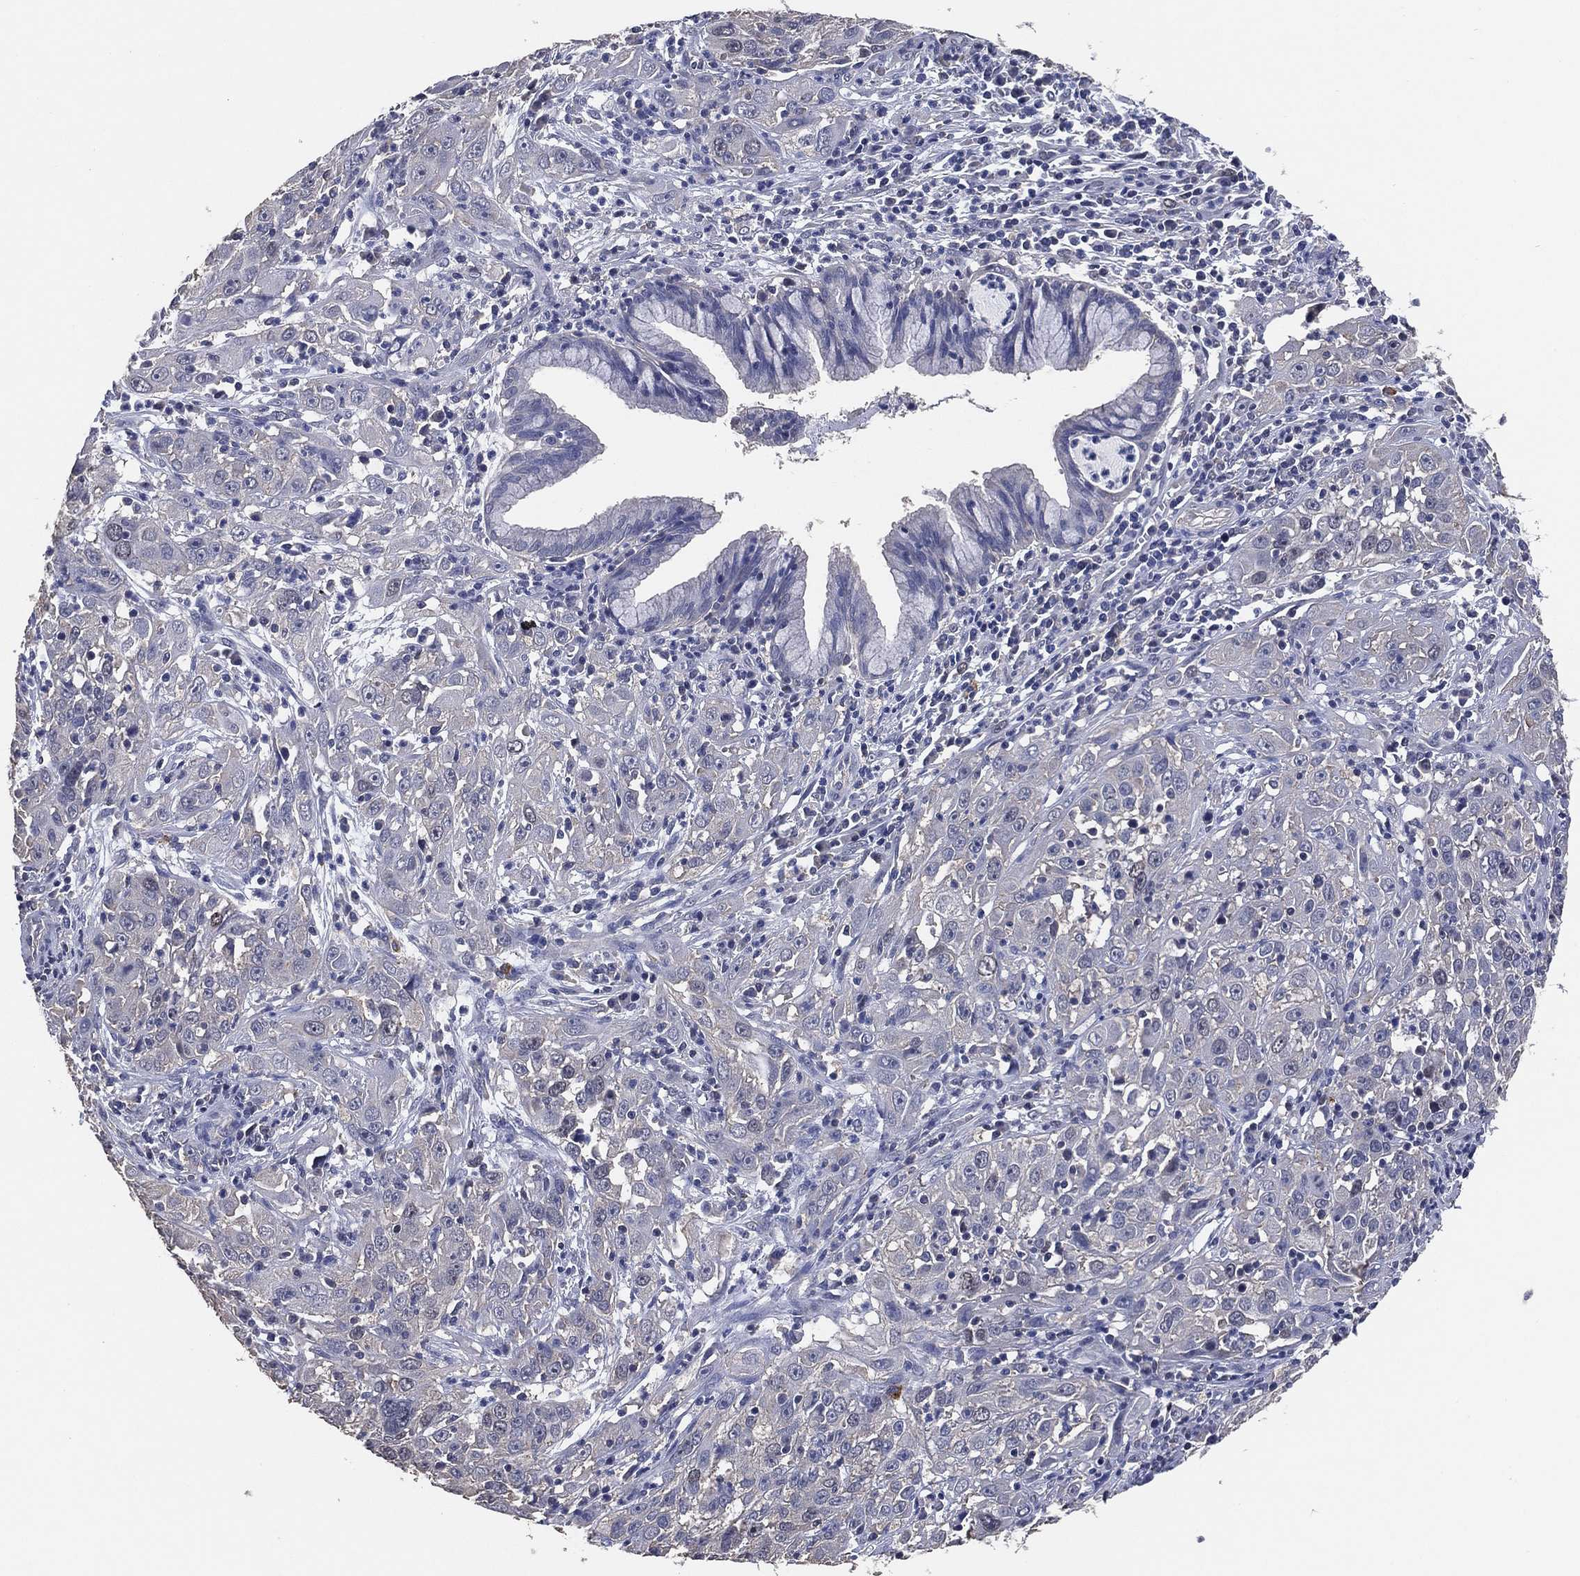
{"staining": {"intensity": "negative", "quantity": "none", "location": "none"}, "tissue": "cervical cancer", "cell_type": "Tumor cells", "image_type": "cancer", "snomed": [{"axis": "morphology", "description": "Squamous cell carcinoma, NOS"}, {"axis": "topography", "description": "Cervix"}], "caption": "Tumor cells show no significant protein expression in cervical cancer (squamous cell carcinoma).", "gene": "KLK5", "patient": {"sex": "female", "age": 32}}